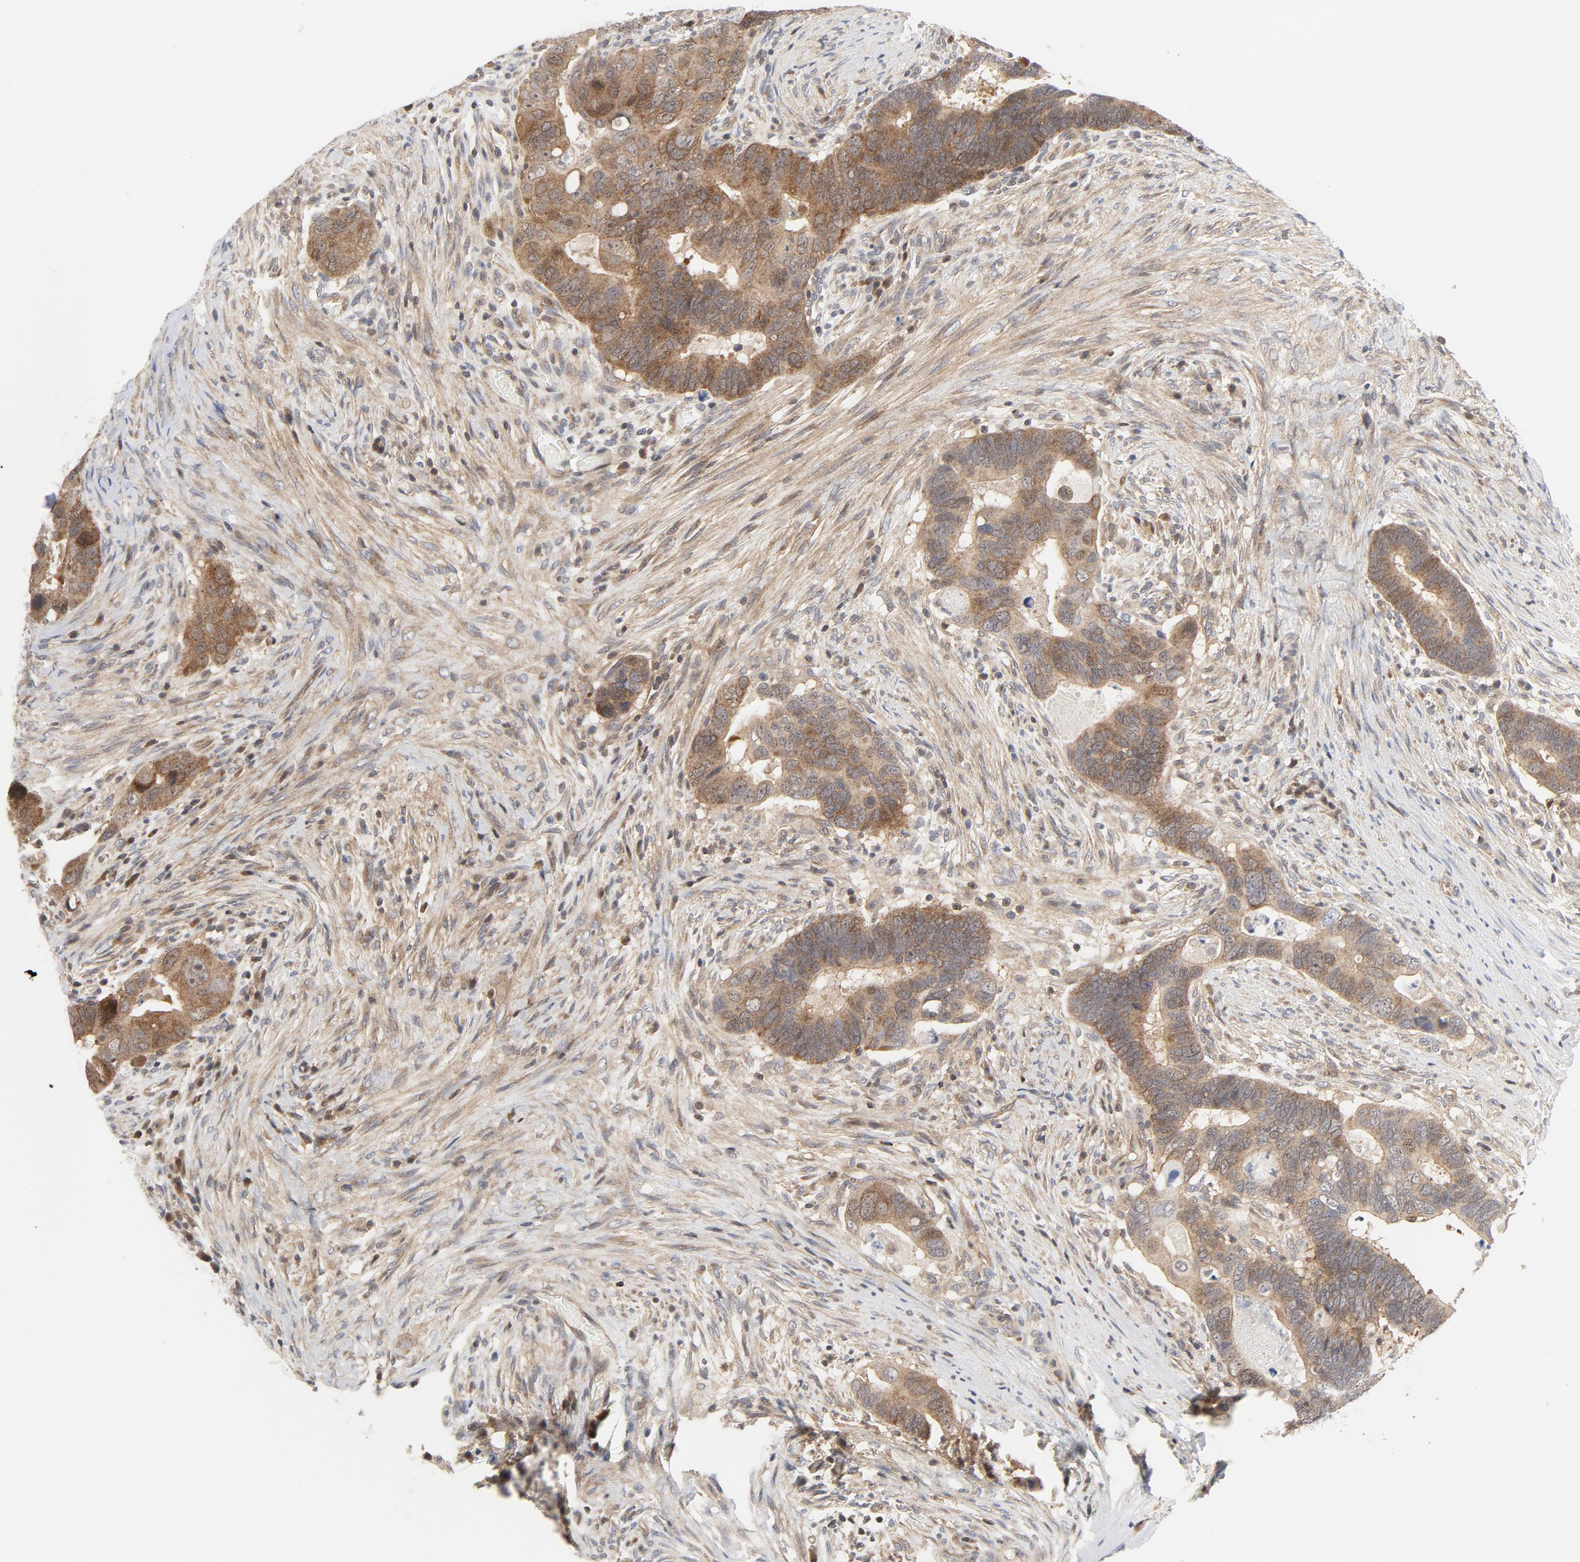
{"staining": {"intensity": "moderate", "quantity": ">75%", "location": "cytoplasmic/membranous"}, "tissue": "colorectal cancer", "cell_type": "Tumor cells", "image_type": "cancer", "snomed": [{"axis": "morphology", "description": "Adenocarcinoma, NOS"}, {"axis": "topography", "description": "Rectum"}], "caption": "Protein staining reveals moderate cytoplasmic/membranous staining in about >75% of tumor cells in adenocarcinoma (colorectal).", "gene": "MAP2K7", "patient": {"sex": "male", "age": 53}}